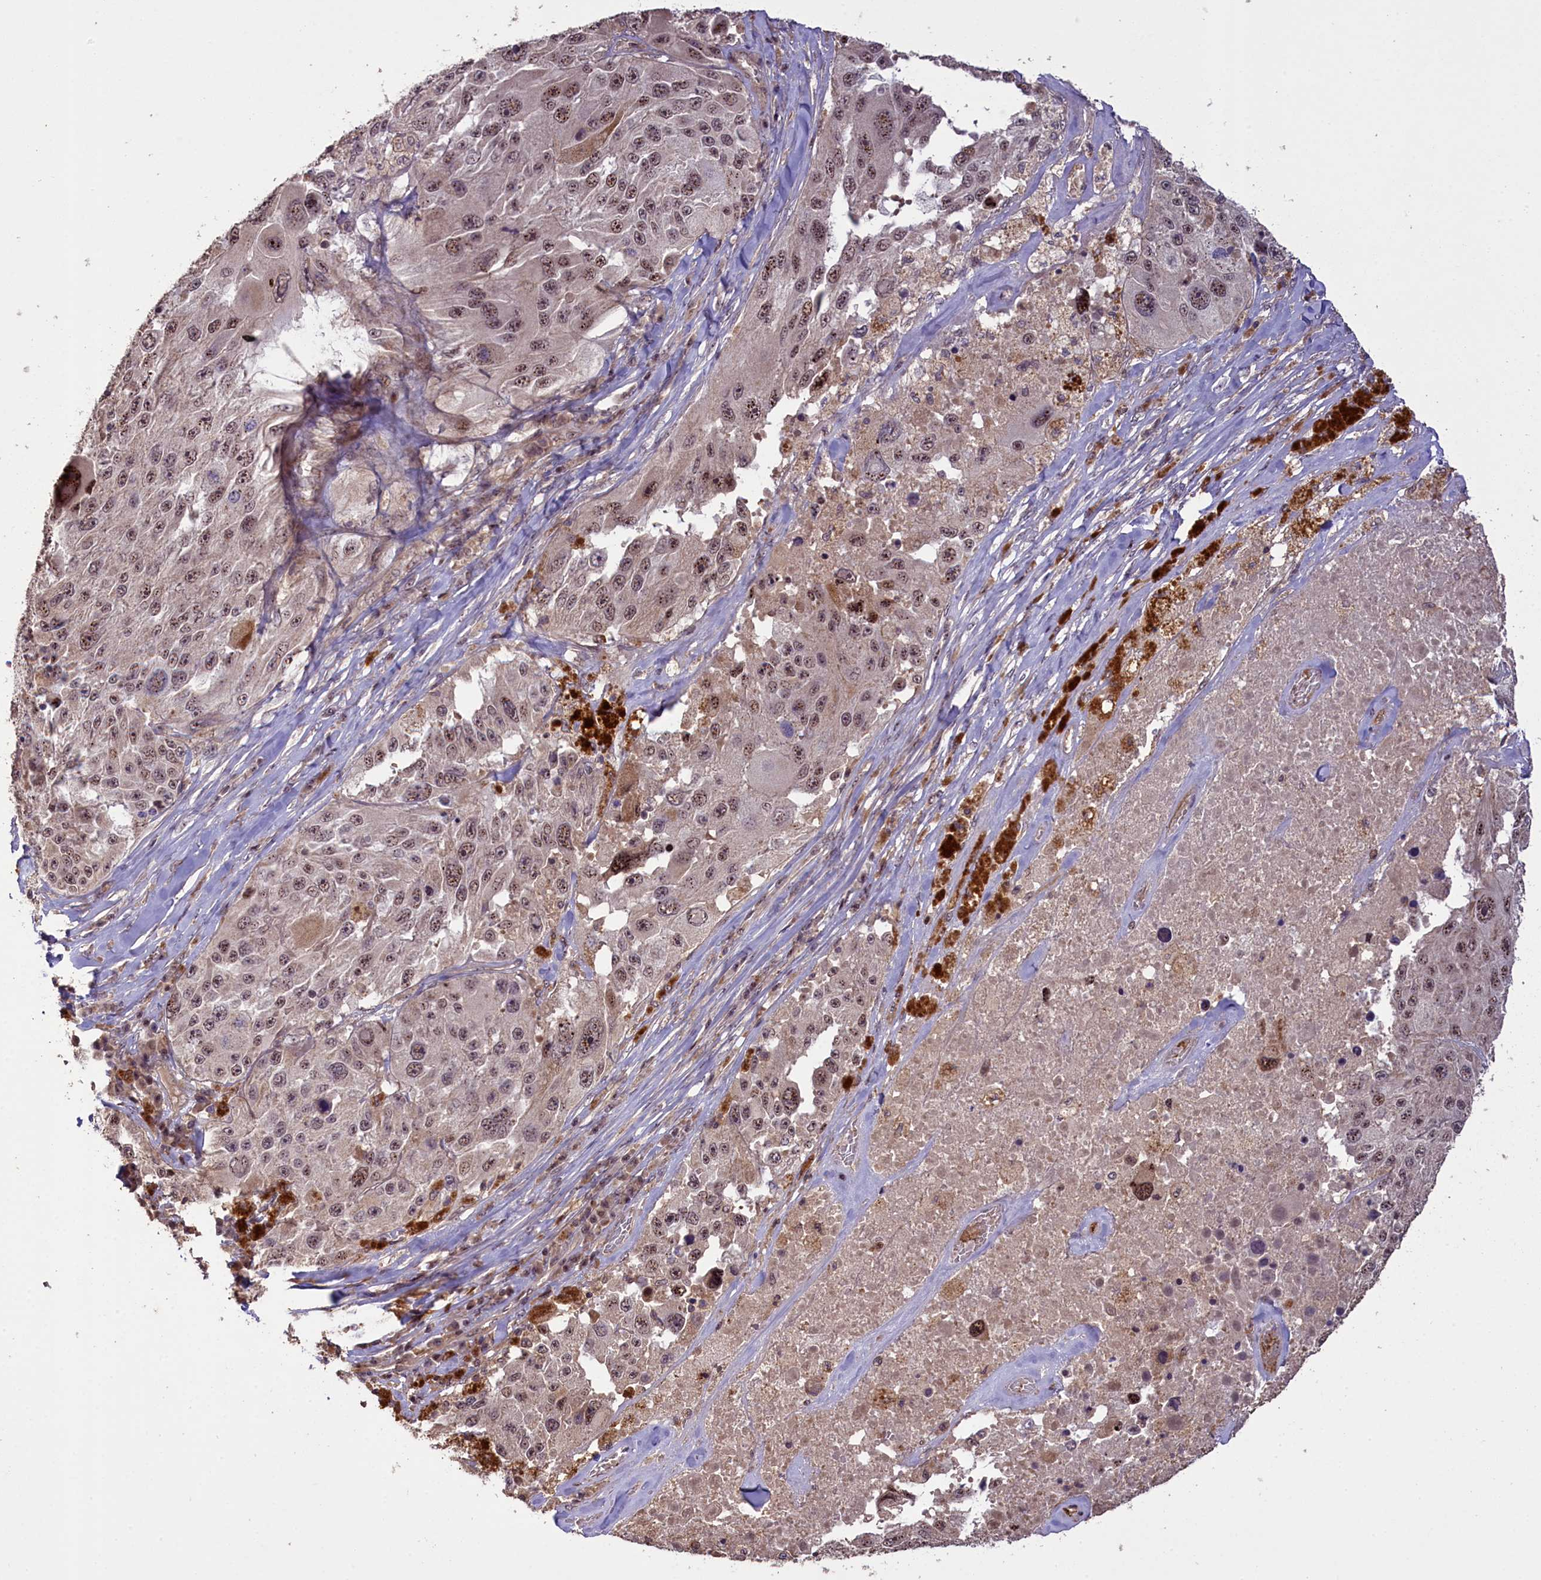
{"staining": {"intensity": "moderate", "quantity": ">75%", "location": "nuclear"}, "tissue": "melanoma", "cell_type": "Tumor cells", "image_type": "cancer", "snomed": [{"axis": "morphology", "description": "Malignant melanoma, Metastatic site"}, {"axis": "topography", "description": "Lymph node"}], "caption": "Moderate nuclear protein staining is present in approximately >75% of tumor cells in malignant melanoma (metastatic site). (Brightfield microscopy of DAB IHC at high magnification).", "gene": "FUZ", "patient": {"sex": "male", "age": 62}}